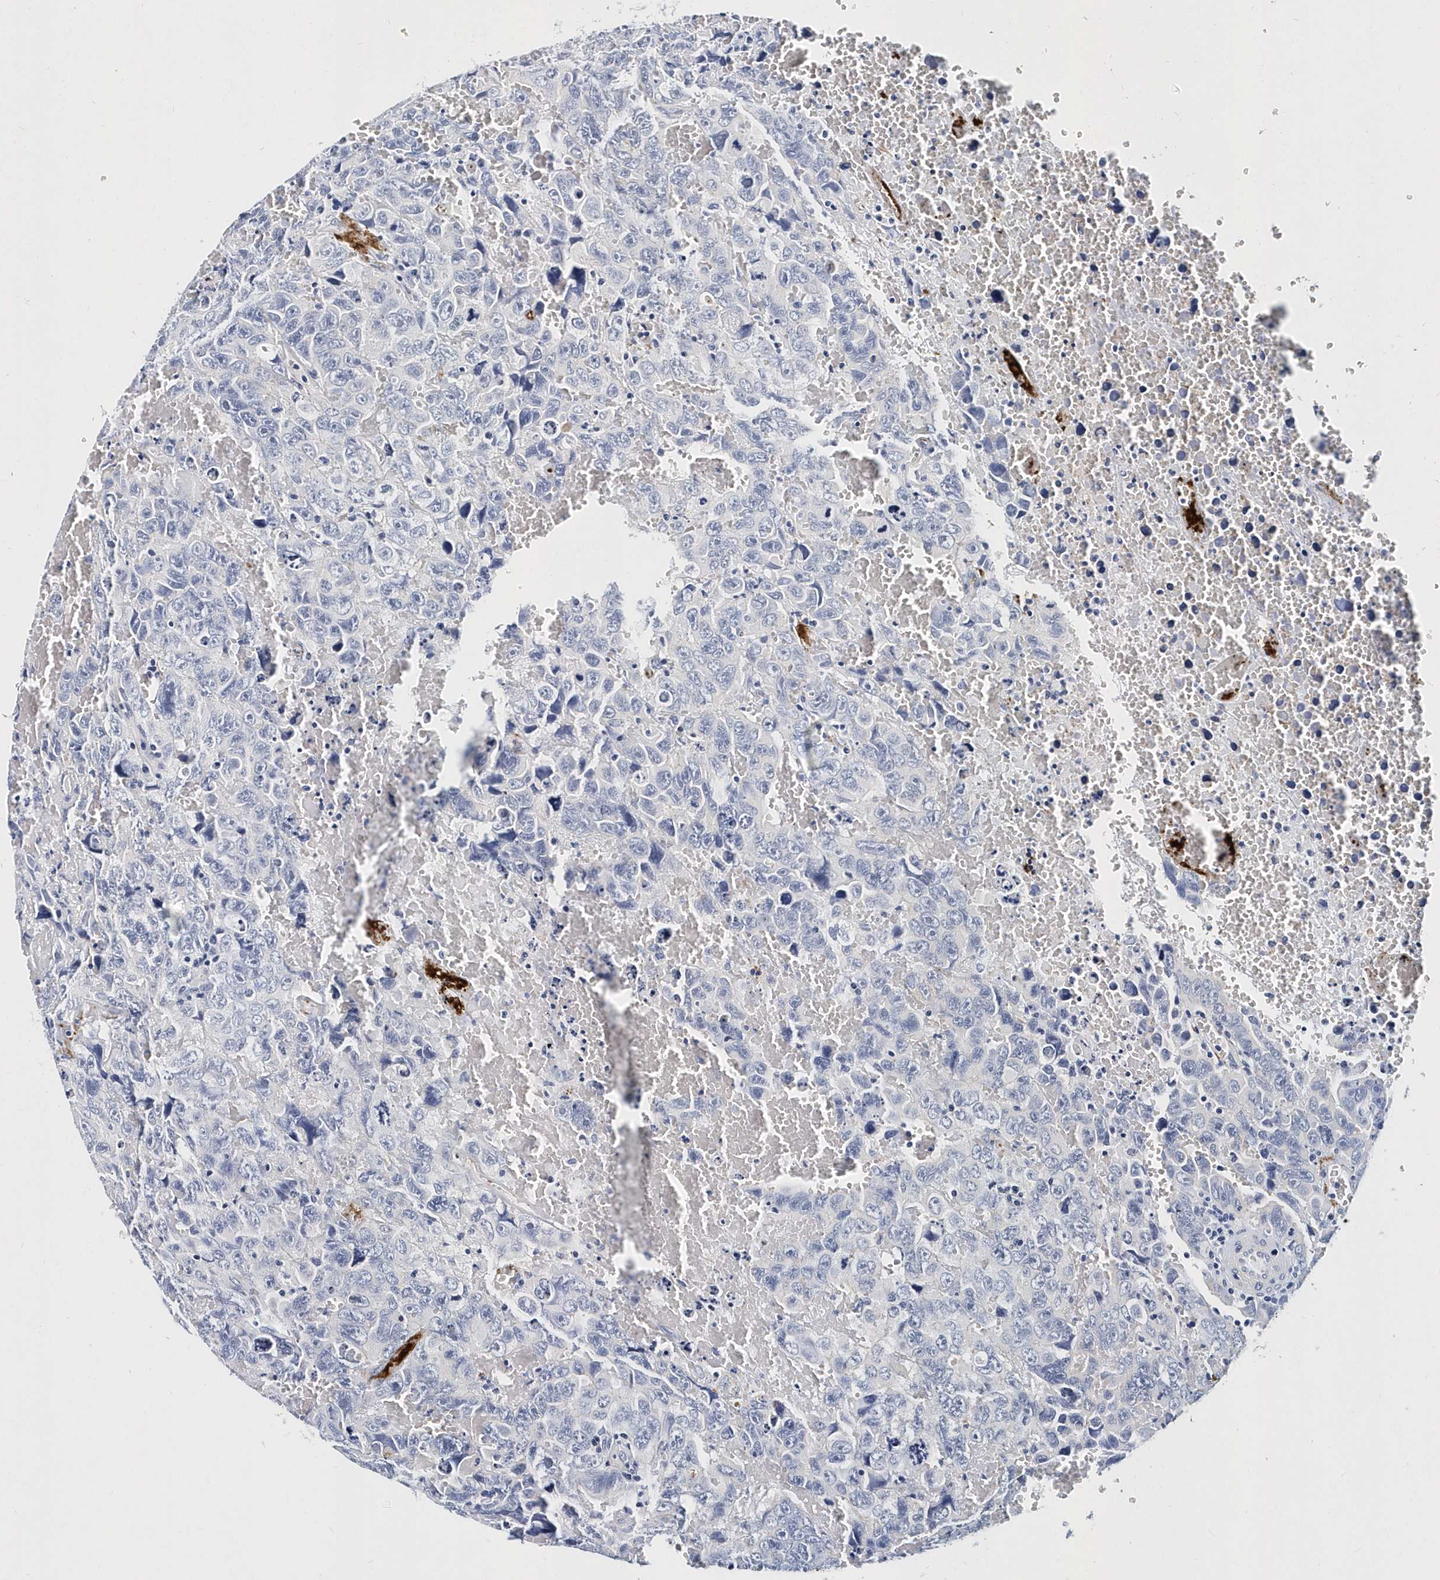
{"staining": {"intensity": "negative", "quantity": "none", "location": "none"}, "tissue": "testis cancer", "cell_type": "Tumor cells", "image_type": "cancer", "snomed": [{"axis": "morphology", "description": "Carcinoma, Embryonal, NOS"}, {"axis": "topography", "description": "Testis"}], "caption": "Immunohistochemical staining of testis embryonal carcinoma demonstrates no significant staining in tumor cells. (DAB (3,3'-diaminobenzidine) immunohistochemistry (IHC) visualized using brightfield microscopy, high magnification).", "gene": "ITGA2B", "patient": {"sex": "male", "age": 45}}